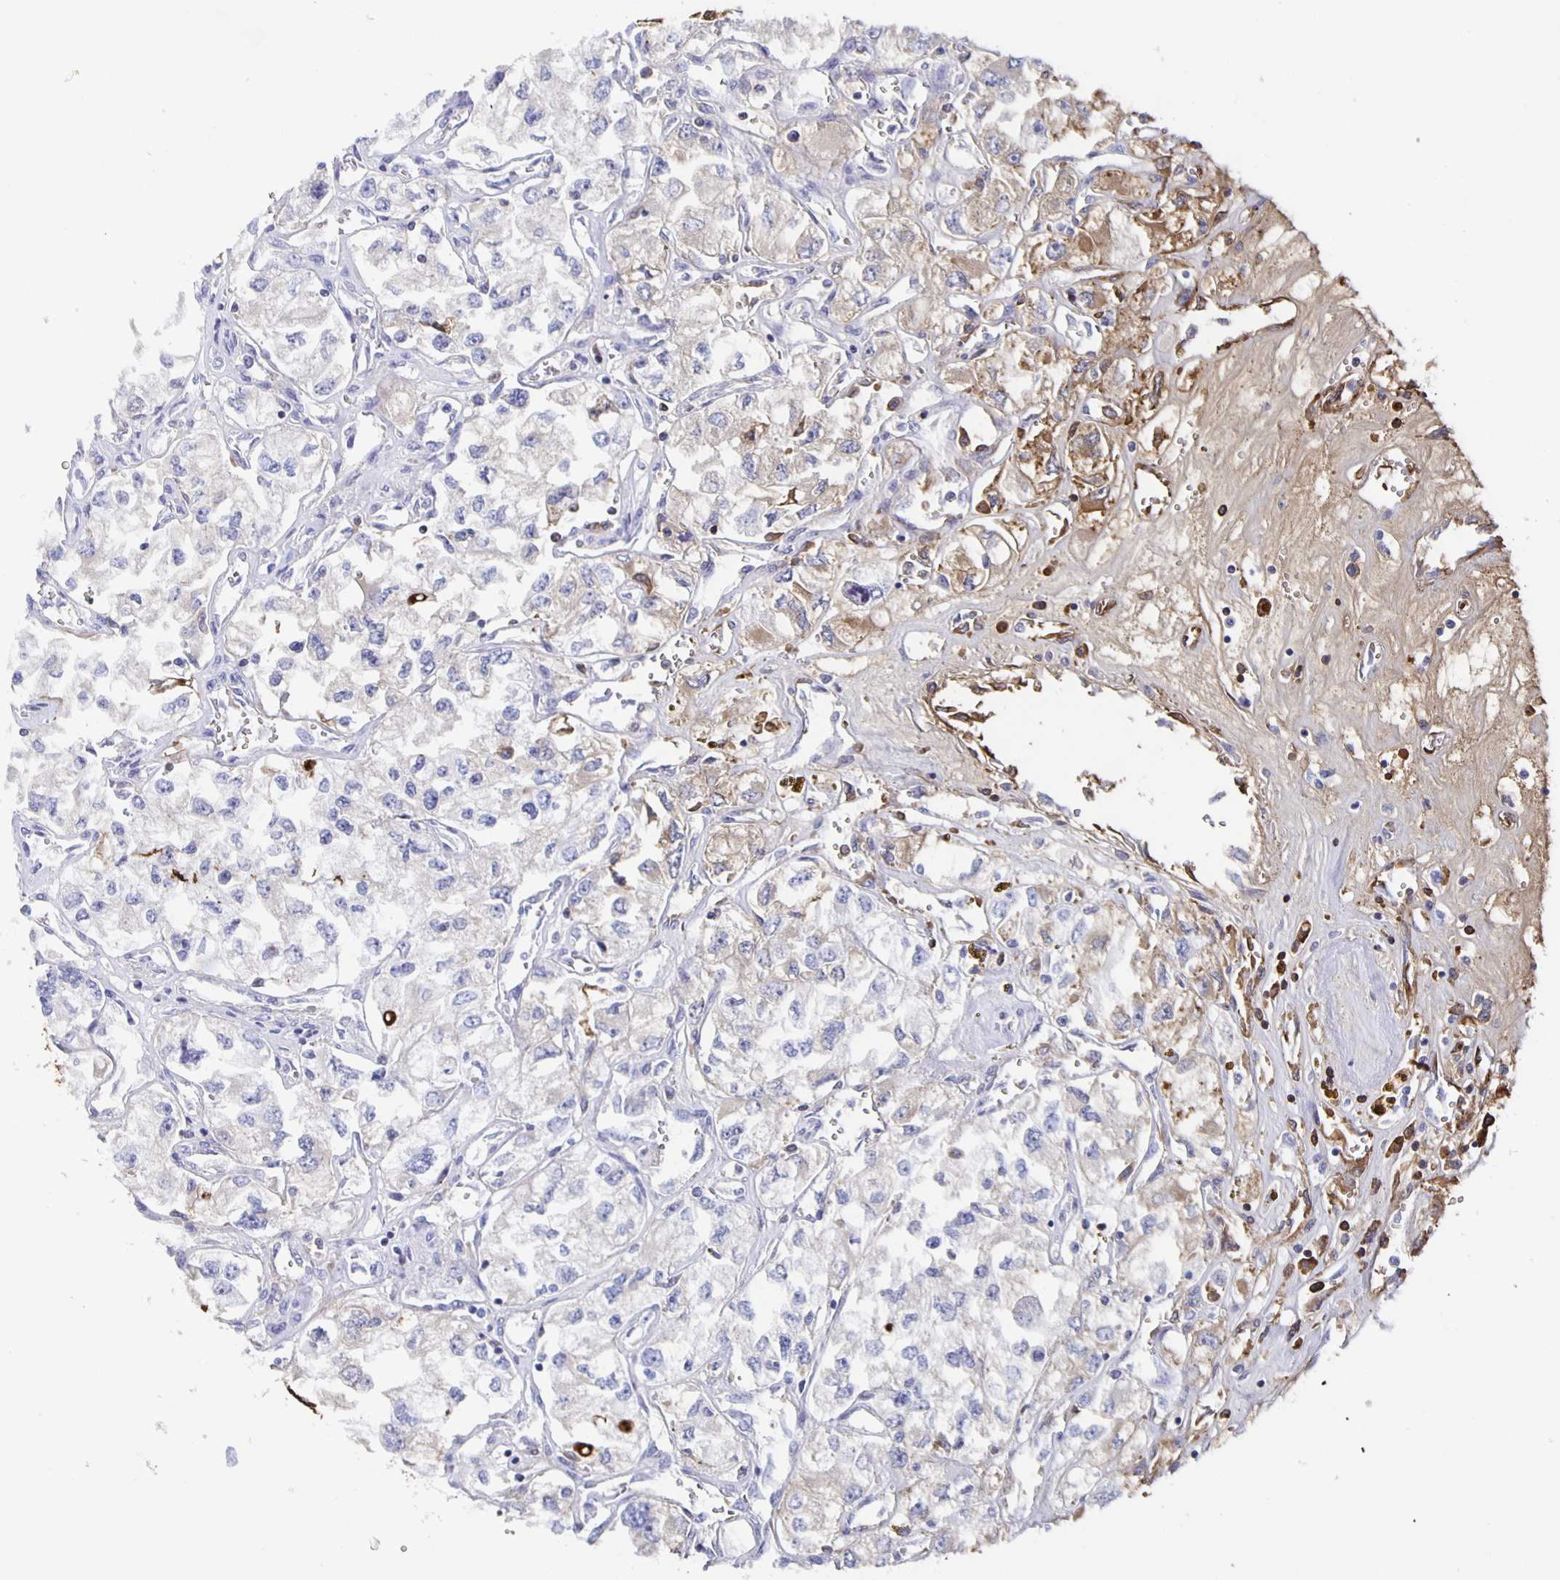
{"staining": {"intensity": "weak", "quantity": "<25%", "location": "cytoplasmic/membranous"}, "tissue": "renal cancer", "cell_type": "Tumor cells", "image_type": "cancer", "snomed": [{"axis": "morphology", "description": "Adenocarcinoma, NOS"}, {"axis": "topography", "description": "Kidney"}], "caption": "There is no significant positivity in tumor cells of renal cancer (adenocarcinoma).", "gene": "FGA", "patient": {"sex": "female", "age": 59}}